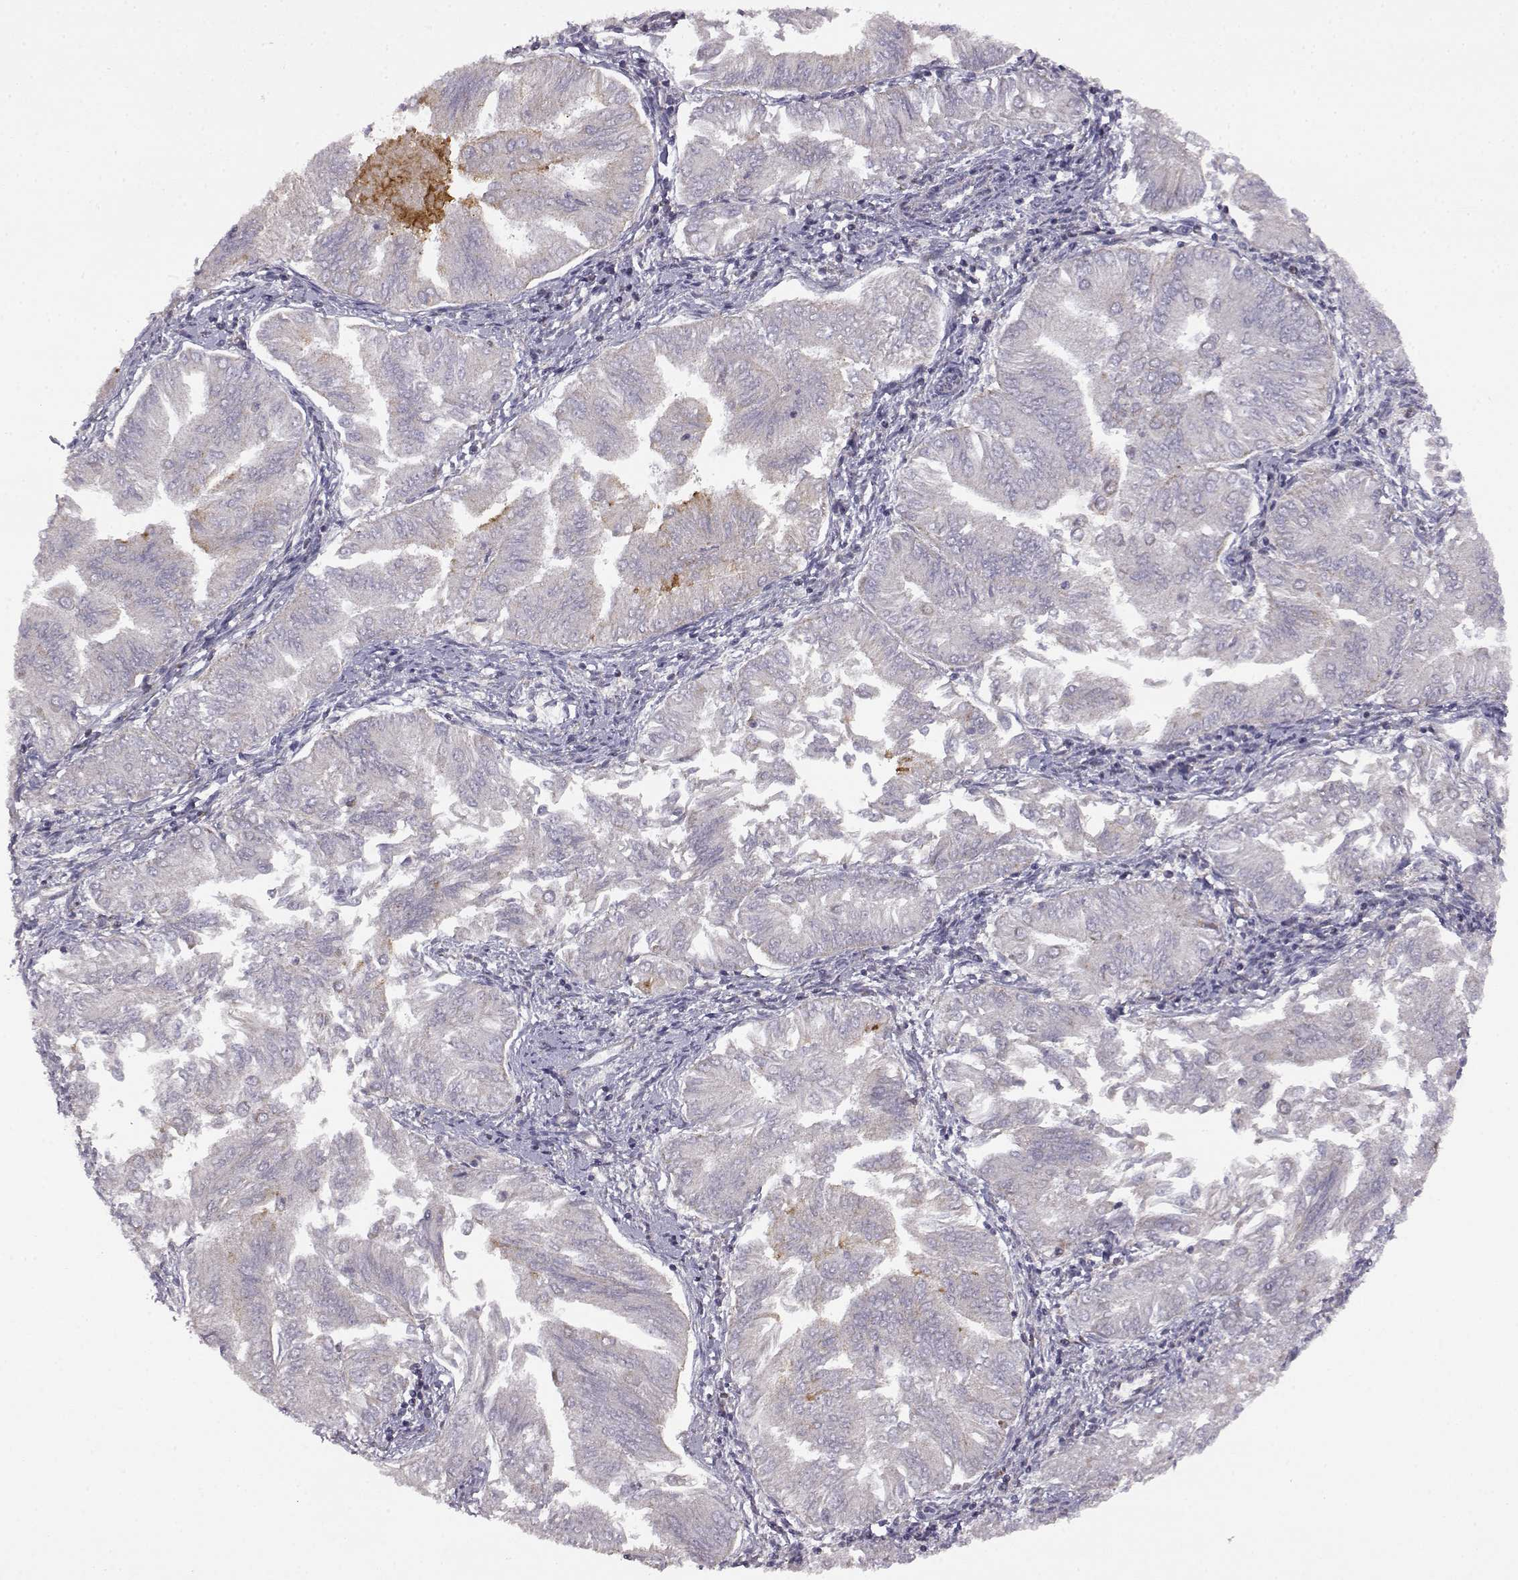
{"staining": {"intensity": "weak", "quantity": "<25%", "location": "cytoplasmic/membranous"}, "tissue": "endometrial cancer", "cell_type": "Tumor cells", "image_type": "cancer", "snomed": [{"axis": "morphology", "description": "Adenocarcinoma, NOS"}, {"axis": "topography", "description": "Endometrium"}], "caption": "IHC of endometrial adenocarcinoma displays no positivity in tumor cells. The staining is performed using DAB brown chromogen with nuclei counter-stained in using hematoxylin.", "gene": "DDC", "patient": {"sex": "female", "age": 53}}